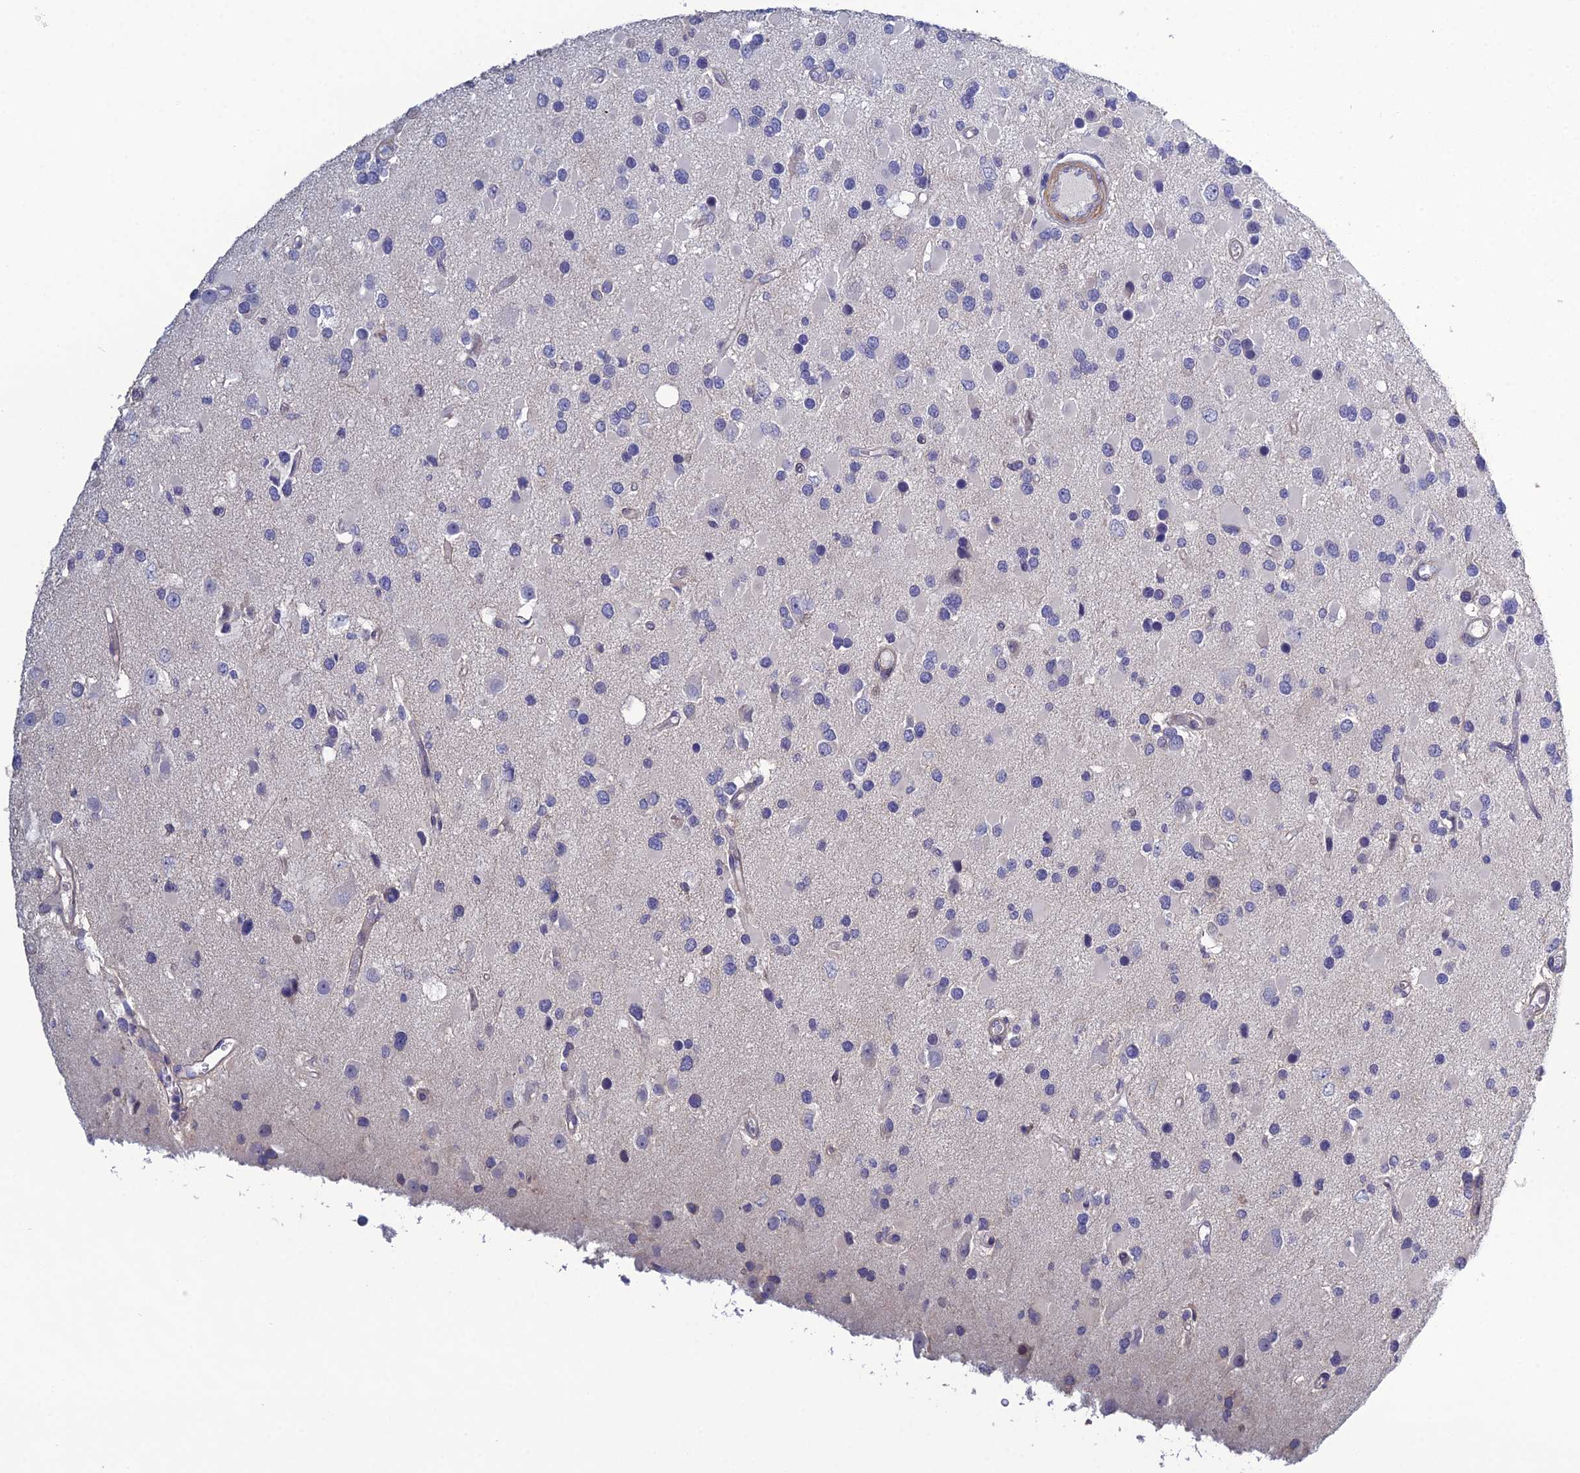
{"staining": {"intensity": "negative", "quantity": "none", "location": "none"}, "tissue": "glioma", "cell_type": "Tumor cells", "image_type": "cancer", "snomed": [{"axis": "morphology", "description": "Glioma, malignant, High grade"}, {"axis": "topography", "description": "Brain"}], "caption": "Immunohistochemistry image of human high-grade glioma (malignant) stained for a protein (brown), which demonstrates no staining in tumor cells. The staining is performed using DAB brown chromogen with nuclei counter-stained in using hematoxylin.", "gene": "LZTS2", "patient": {"sex": "male", "age": 53}}